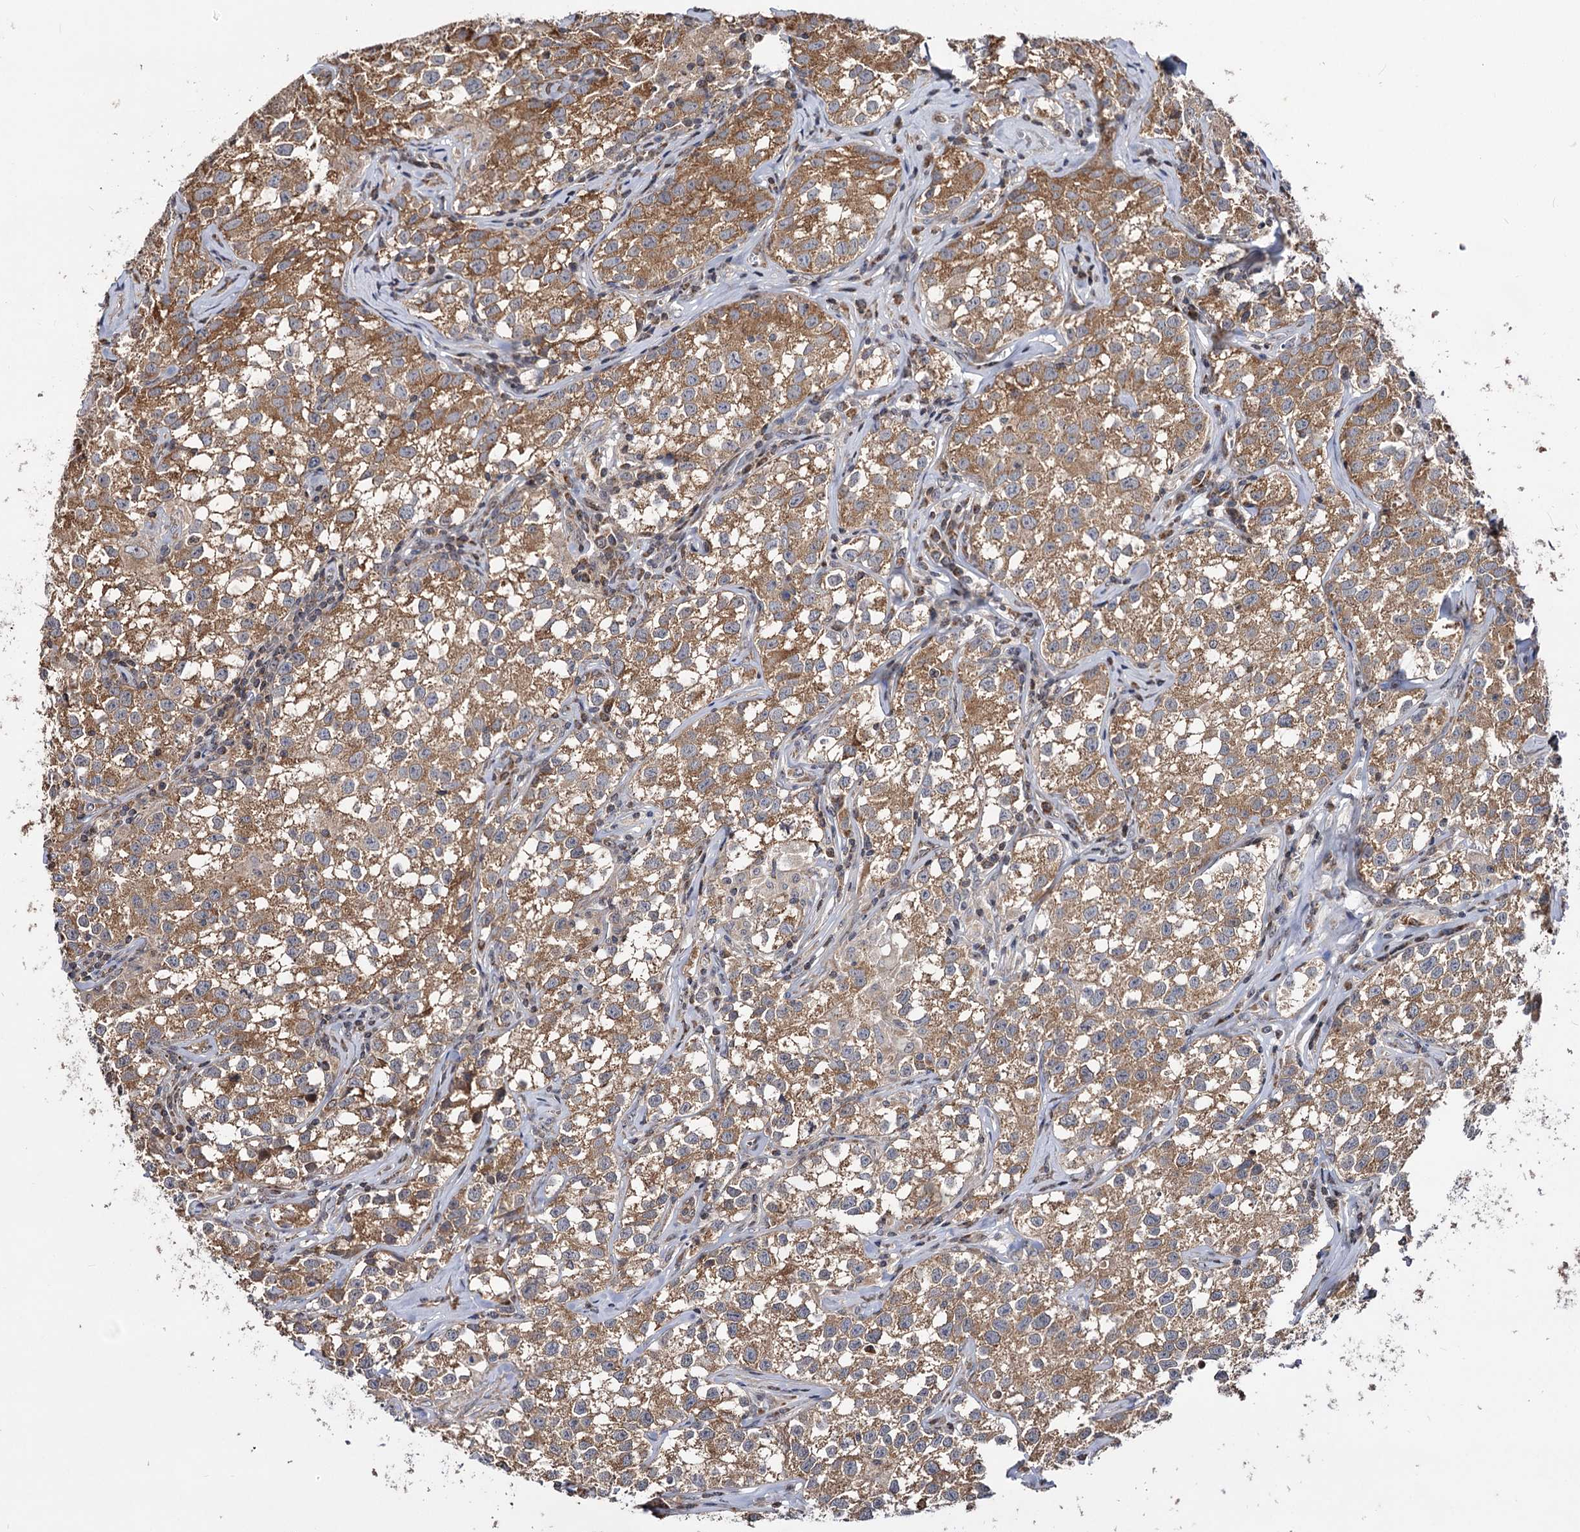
{"staining": {"intensity": "moderate", "quantity": ">75%", "location": "cytoplasmic/membranous"}, "tissue": "testis cancer", "cell_type": "Tumor cells", "image_type": "cancer", "snomed": [{"axis": "morphology", "description": "Seminoma, NOS"}, {"axis": "morphology", "description": "Carcinoma, Embryonal, NOS"}, {"axis": "topography", "description": "Testis"}], "caption": "A brown stain shows moderate cytoplasmic/membranous positivity of a protein in human seminoma (testis) tumor cells.", "gene": "CEP76", "patient": {"sex": "male", "age": 43}}